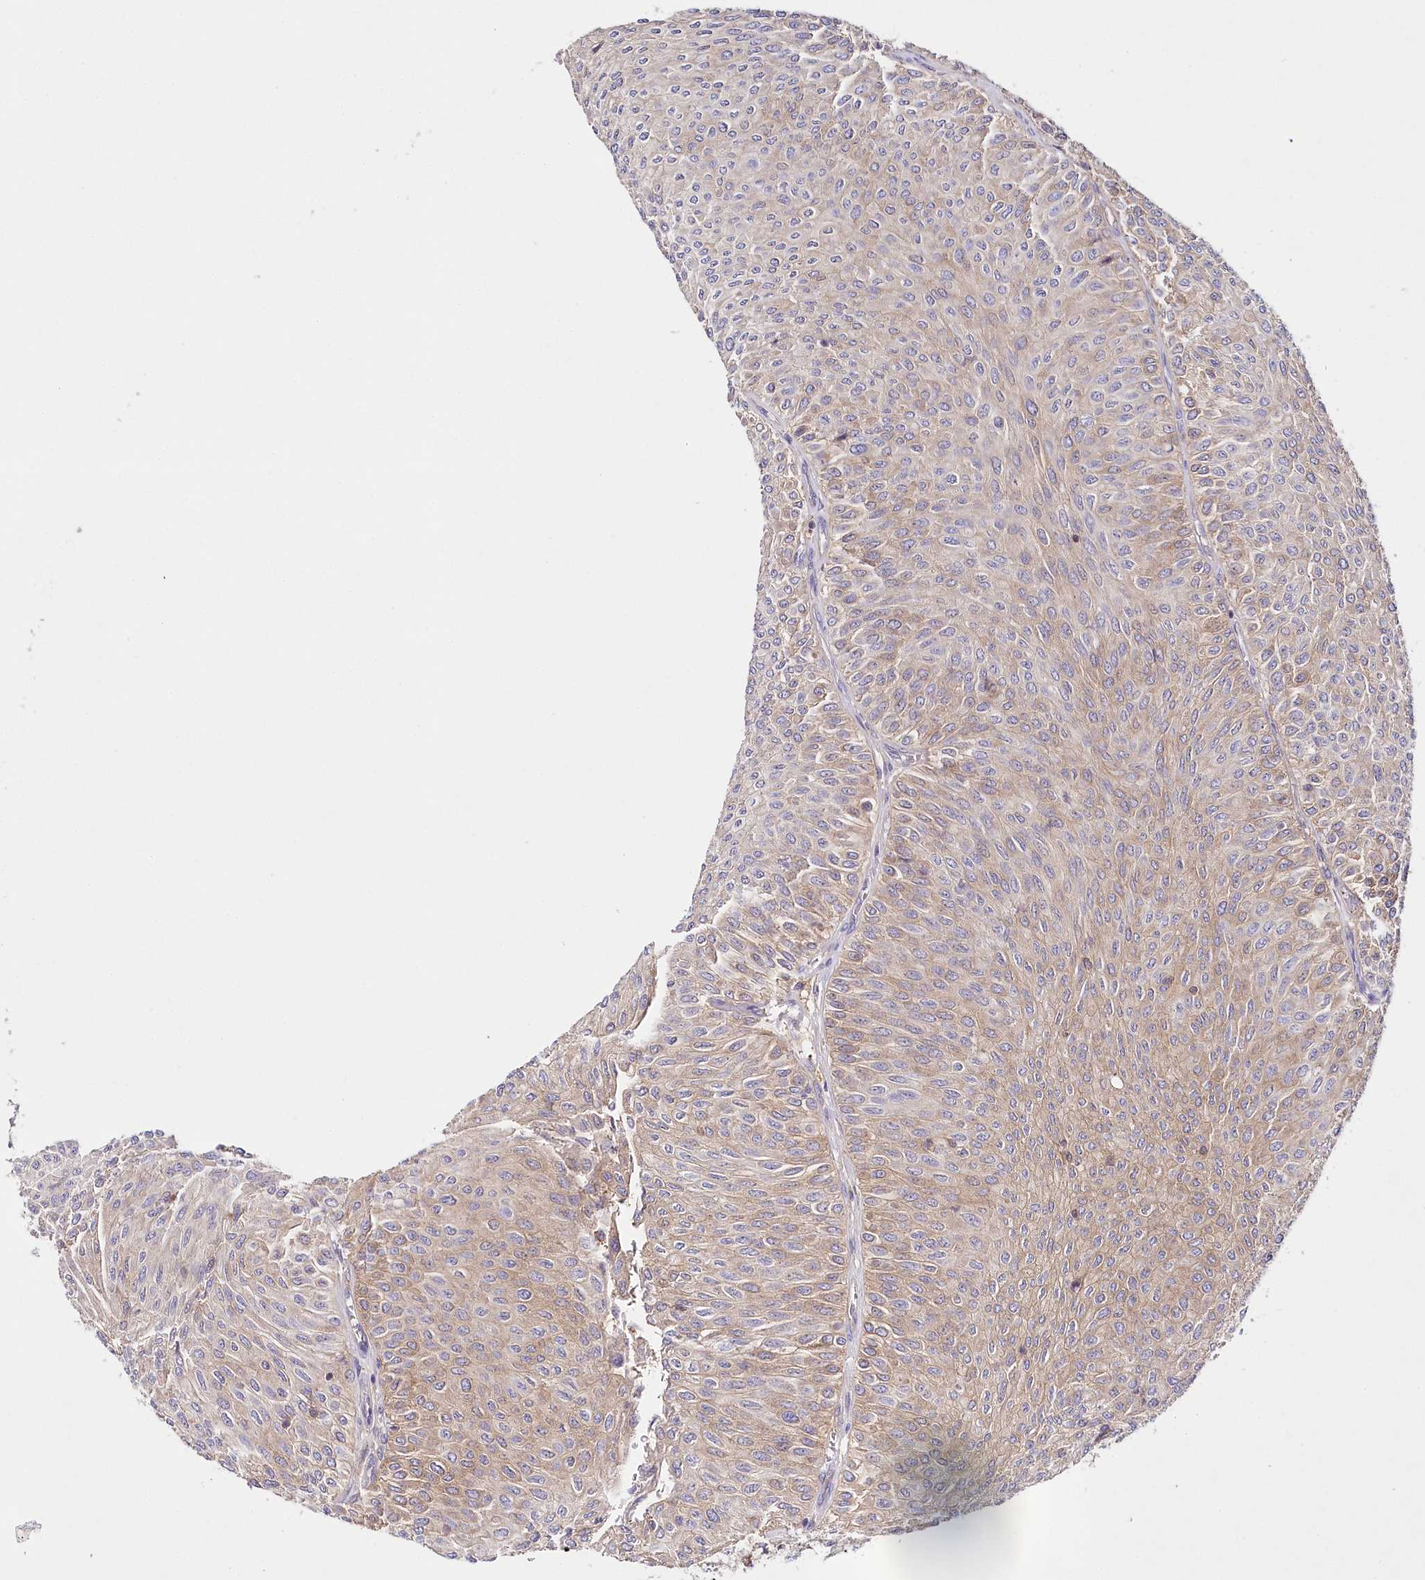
{"staining": {"intensity": "weak", "quantity": "25%-75%", "location": "cytoplasmic/membranous"}, "tissue": "urothelial cancer", "cell_type": "Tumor cells", "image_type": "cancer", "snomed": [{"axis": "morphology", "description": "Urothelial carcinoma, Low grade"}, {"axis": "topography", "description": "Urinary bladder"}], "caption": "Weak cytoplasmic/membranous staining for a protein is identified in about 25%-75% of tumor cells of low-grade urothelial carcinoma using immunohistochemistry (IHC).", "gene": "ABRAXAS2", "patient": {"sex": "male", "age": 78}}